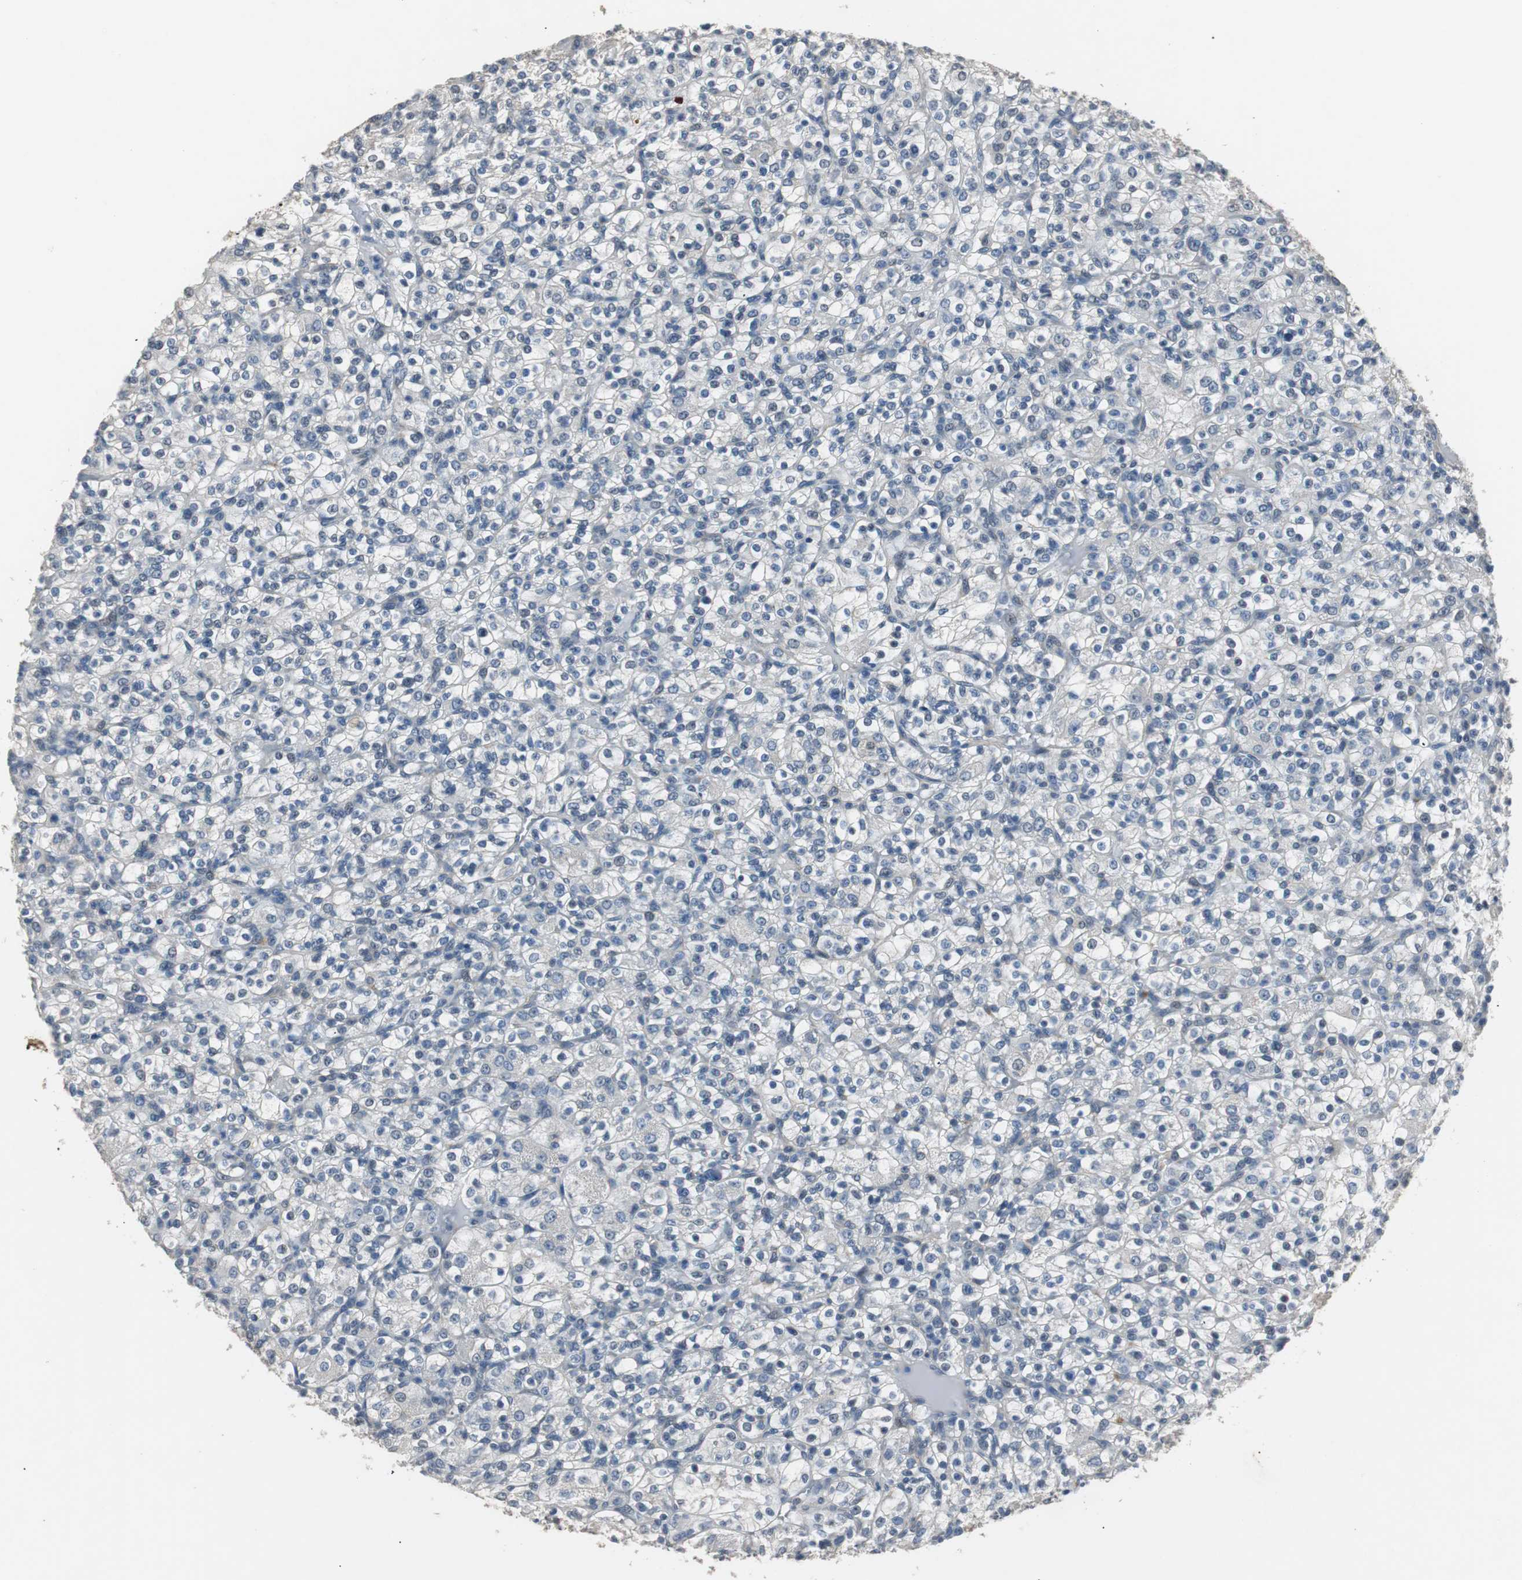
{"staining": {"intensity": "negative", "quantity": "none", "location": "none"}, "tissue": "renal cancer", "cell_type": "Tumor cells", "image_type": "cancer", "snomed": [{"axis": "morphology", "description": "Normal tissue, NOS"}, {"axis": "morphology", "description": "Adenocarcinoma, NOS"}, {"axis": "topography", "description": "Kidney"}], "caption": "Human renal cancer stained for a protein using immunohistochemistry shows no staining in tumor cells.", "gene": "PCYT1B", "patient": {"sex": "female", "age": 72}}